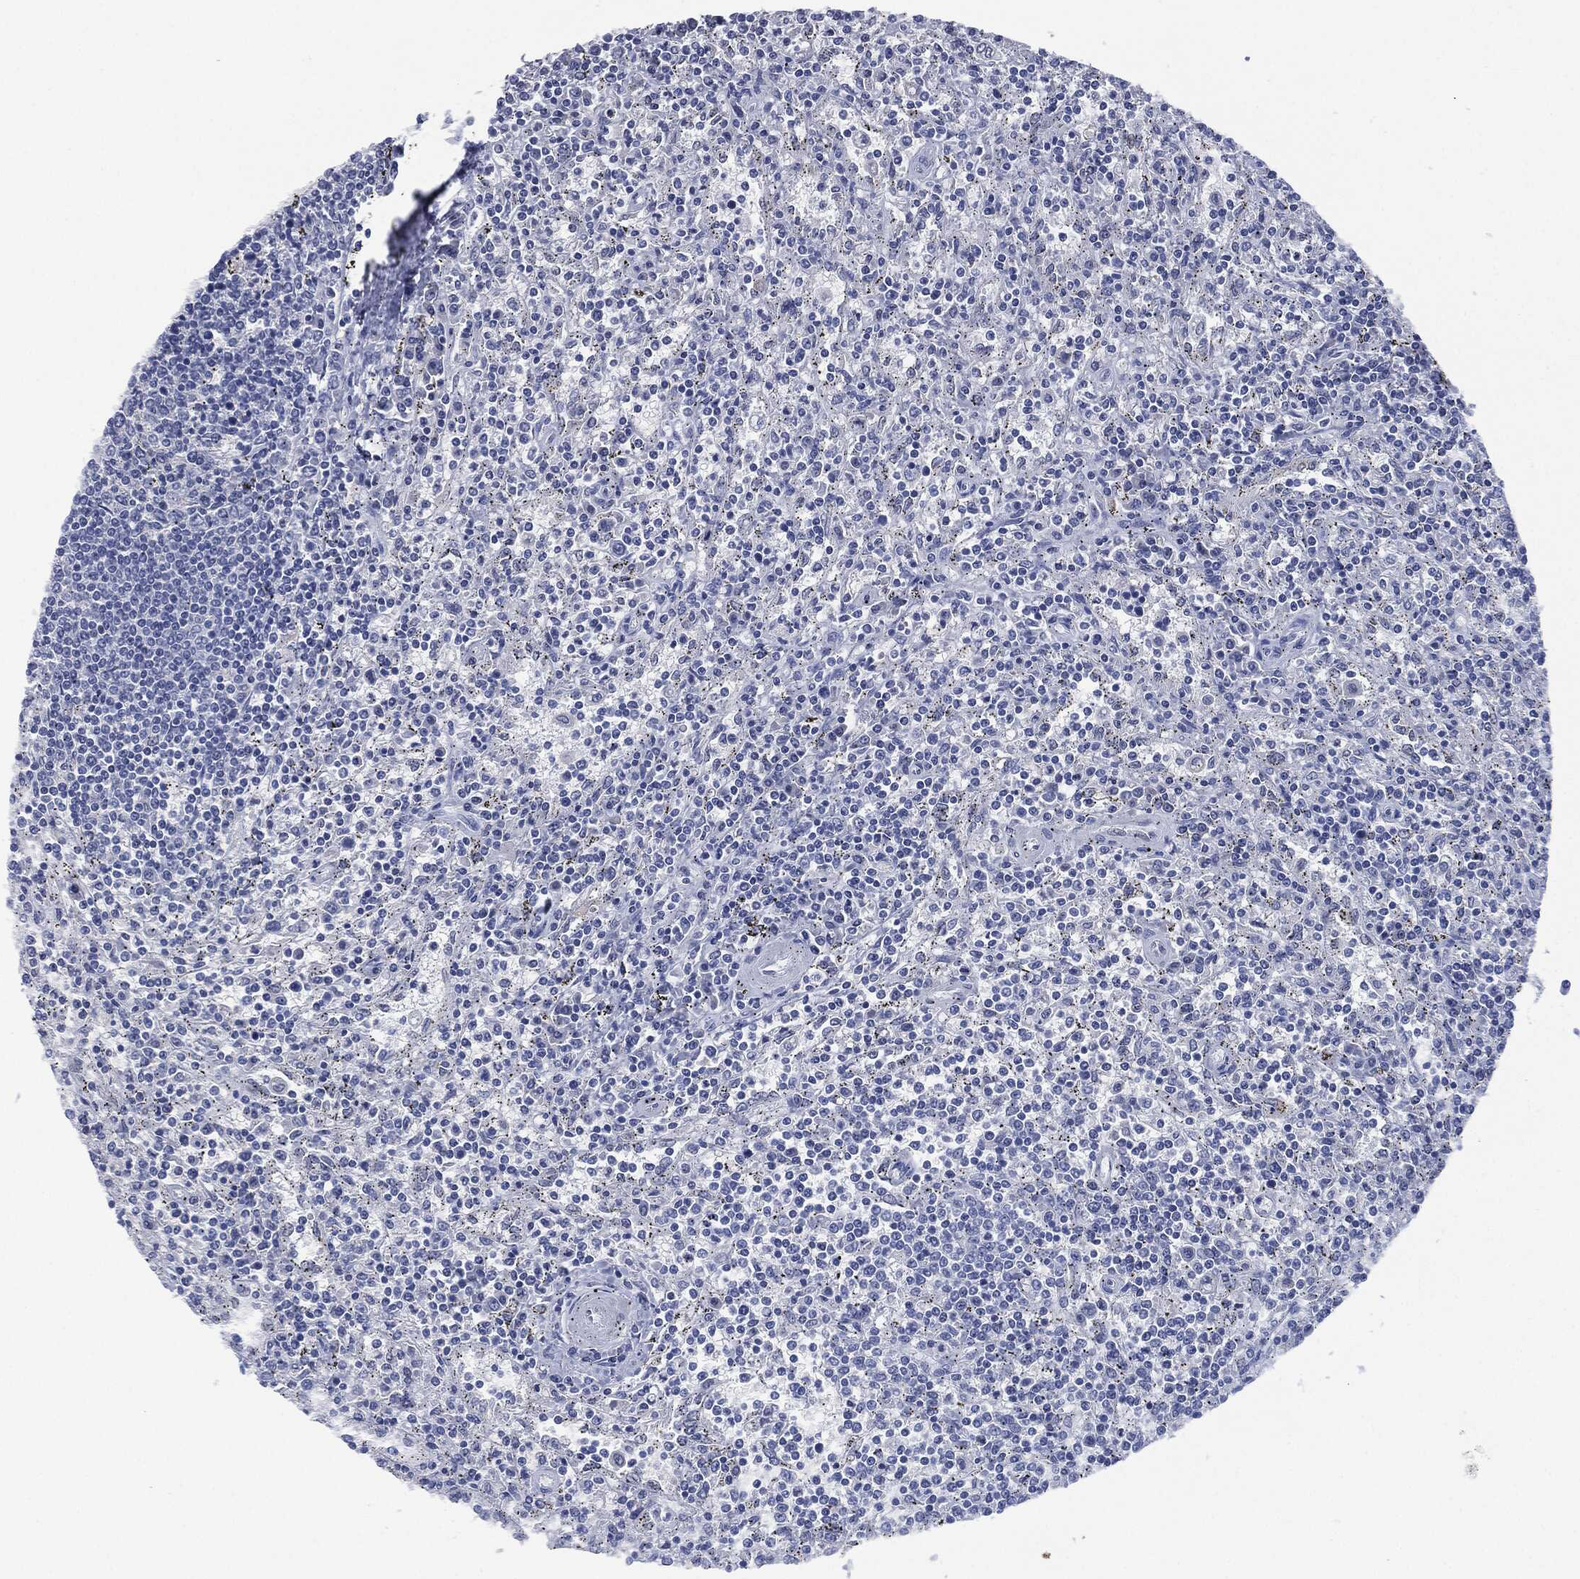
{"staining": {"intensity": "negative", "quantity": "none", "location": "none"}, "tissue": "lymphoma", "cell_type": "Tumor cells", "image_type": "cancer", "snomed": [{"axis": "morphology", "description": "Malignant lymphoma, non-Hodgkin's type, Low grade"}, {"axis": "topography", "description": "Spleen"}], "caption": "This is an IHC photomicrograph of human malignant lymphoma, non-Hodgkin's type (low-grade). There is no expression in tumor cells.", "gene": "MUC16", "patient": {"sex": "male", "age": 62}}